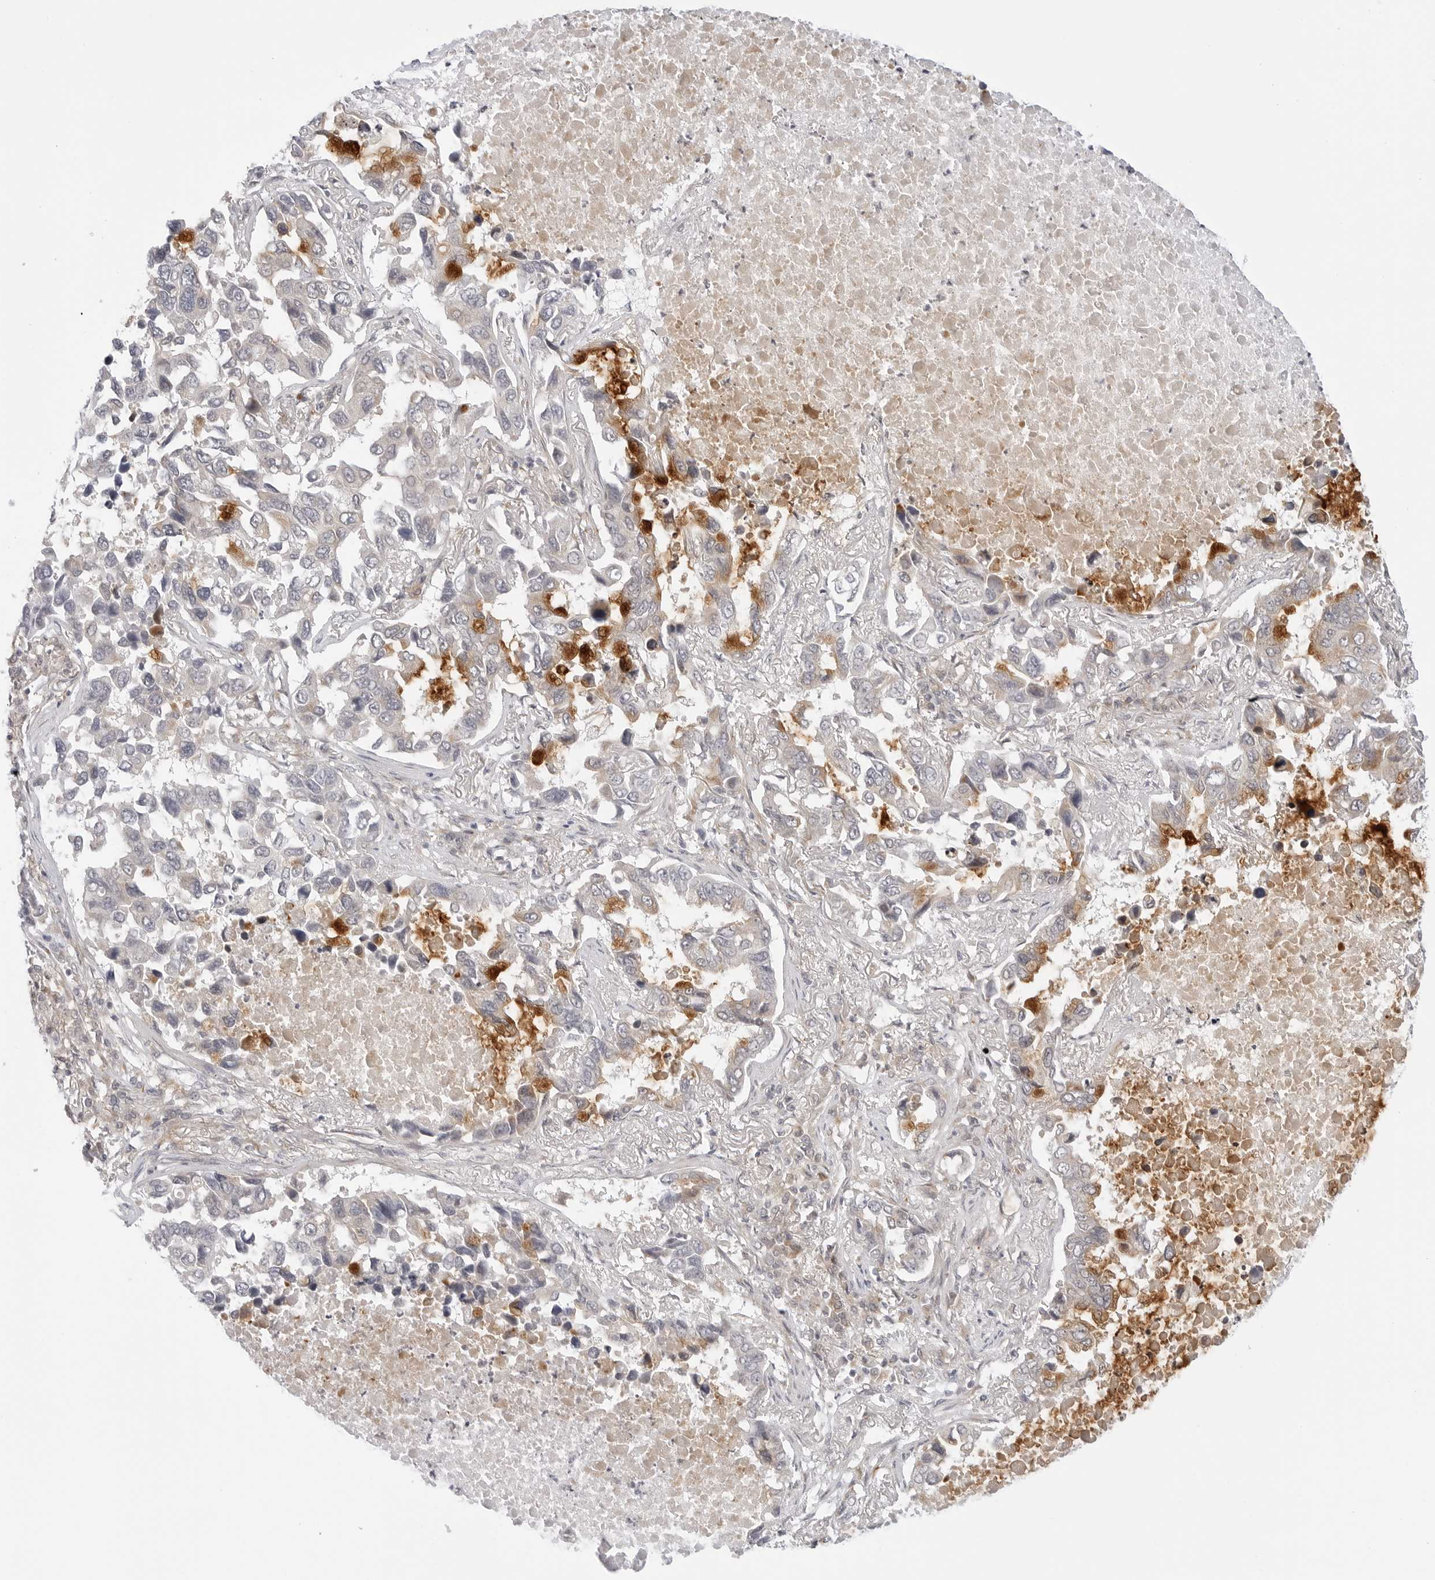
{"staining": {"intensity": "strong", "quantity": "<25%", "location": "cytoplasmic/membranous"}, "tissue": "lung cancer", "cell_type": "Tumor cells", "image_type": "cancer", "snomed": [{"axis": "morphology", "description": "Adenocarcinoma, NOS"}, {"axis": "topography", "description": "Lung"}], "caption": "Tumor cells exhibit medium levels of strong cytoplasmic/membranous expression in about <25% of cells in lung adenocarcinoma.", "gene": "TCP1", "patient": {"sex": "male", "age": 64}}